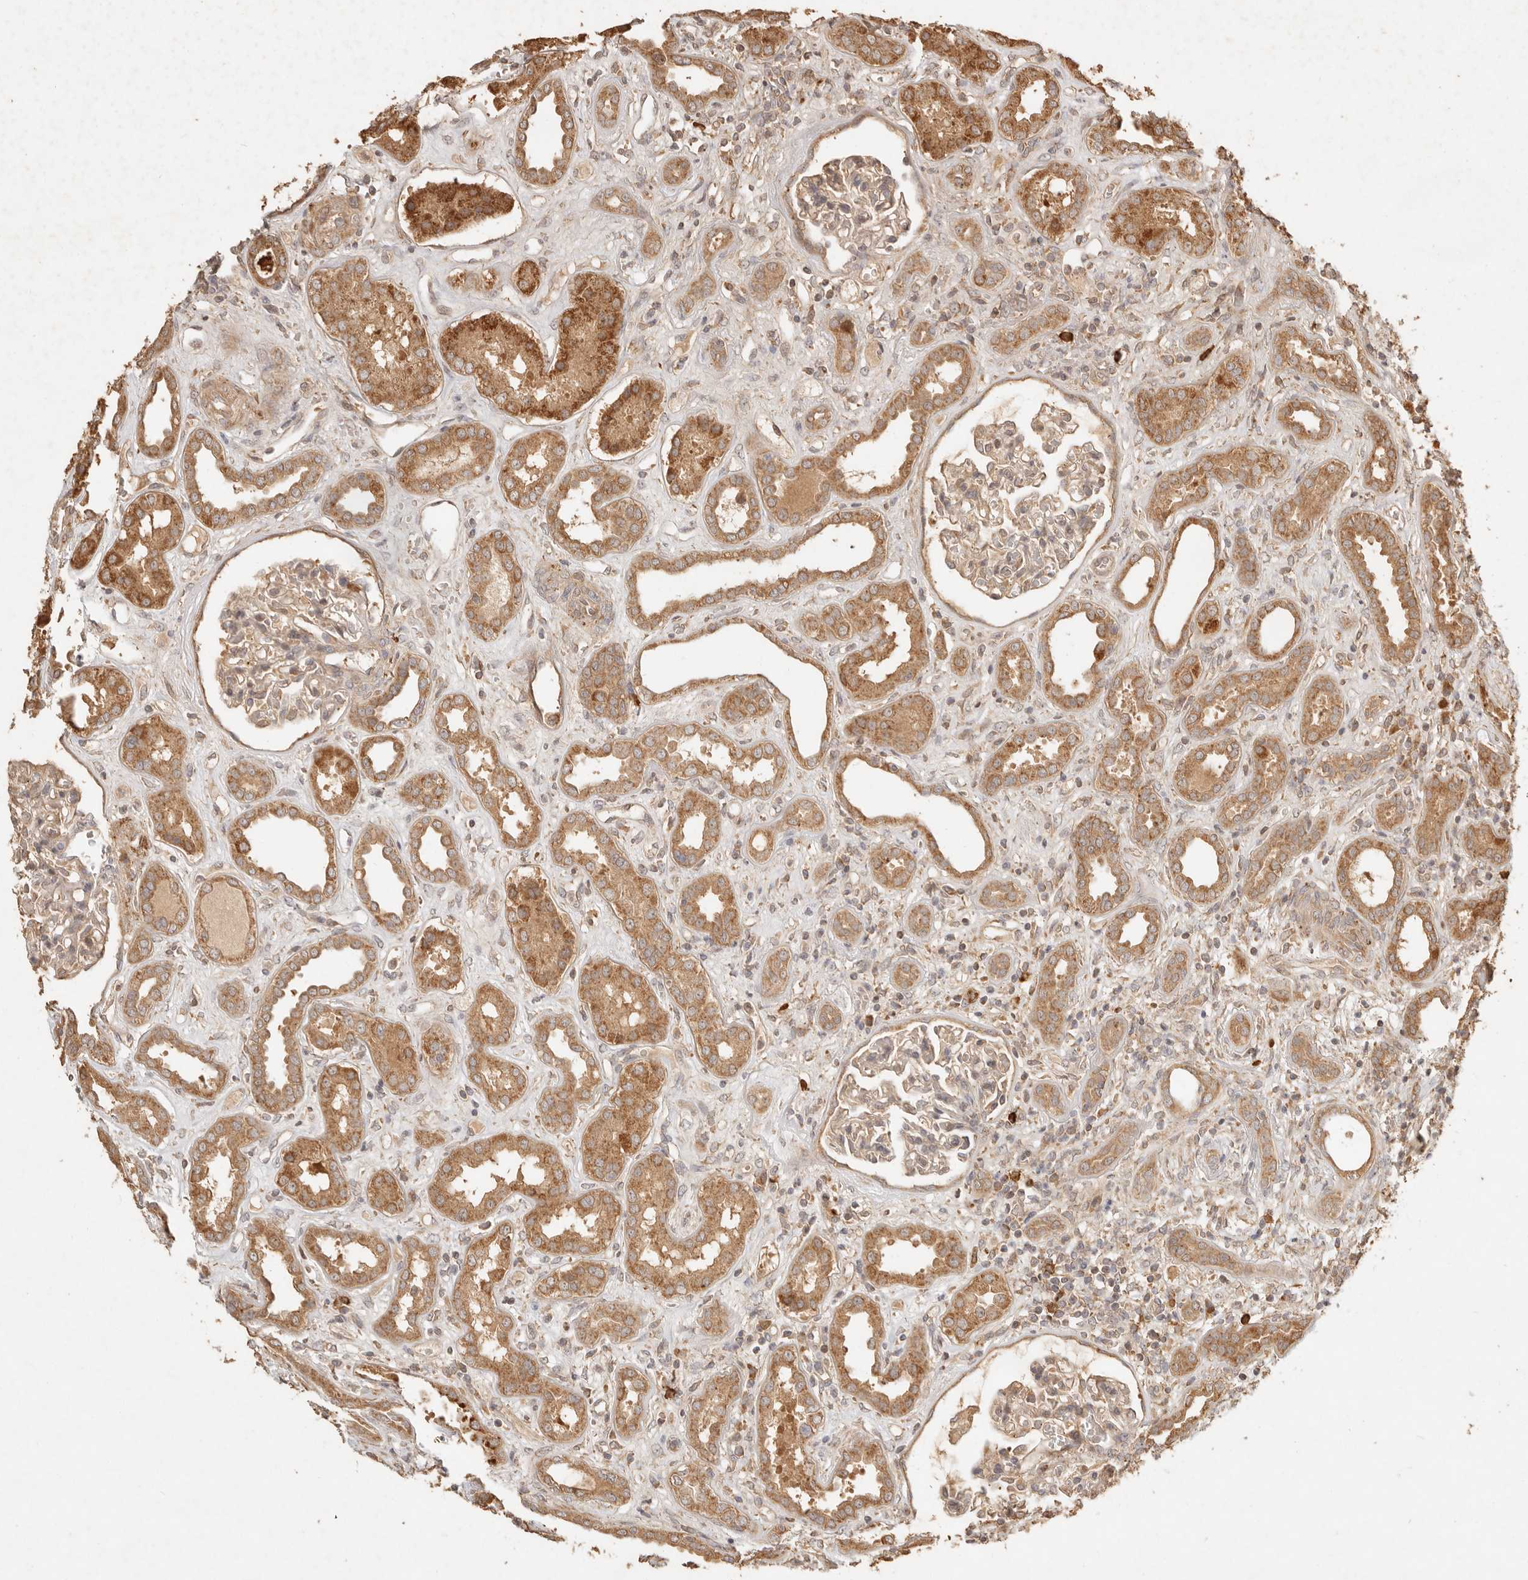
{"staining": {"intensity": "weak", "quantity": "25%-75%", "location": "cytoplasmic/membranous"}, "tissue": "kidney", "cell_type": "Cells in glomeruli", "image_type": "normal", "snomed": [{"axis": "morphology", "description": "Normal tissue, NOS"}, {"axis": "topography", "description": "Kidney"}], "caption": "DAB (3,3'-diaminobenzidine) immunohistochemical staining of benign human kidney exhibits weak cytoplasmic/membranous protein expression in approximately 25%-75% of cells in glomeruli.", "gene": "CLEC4C", "patient": {"sex": "male", "age": 59}}